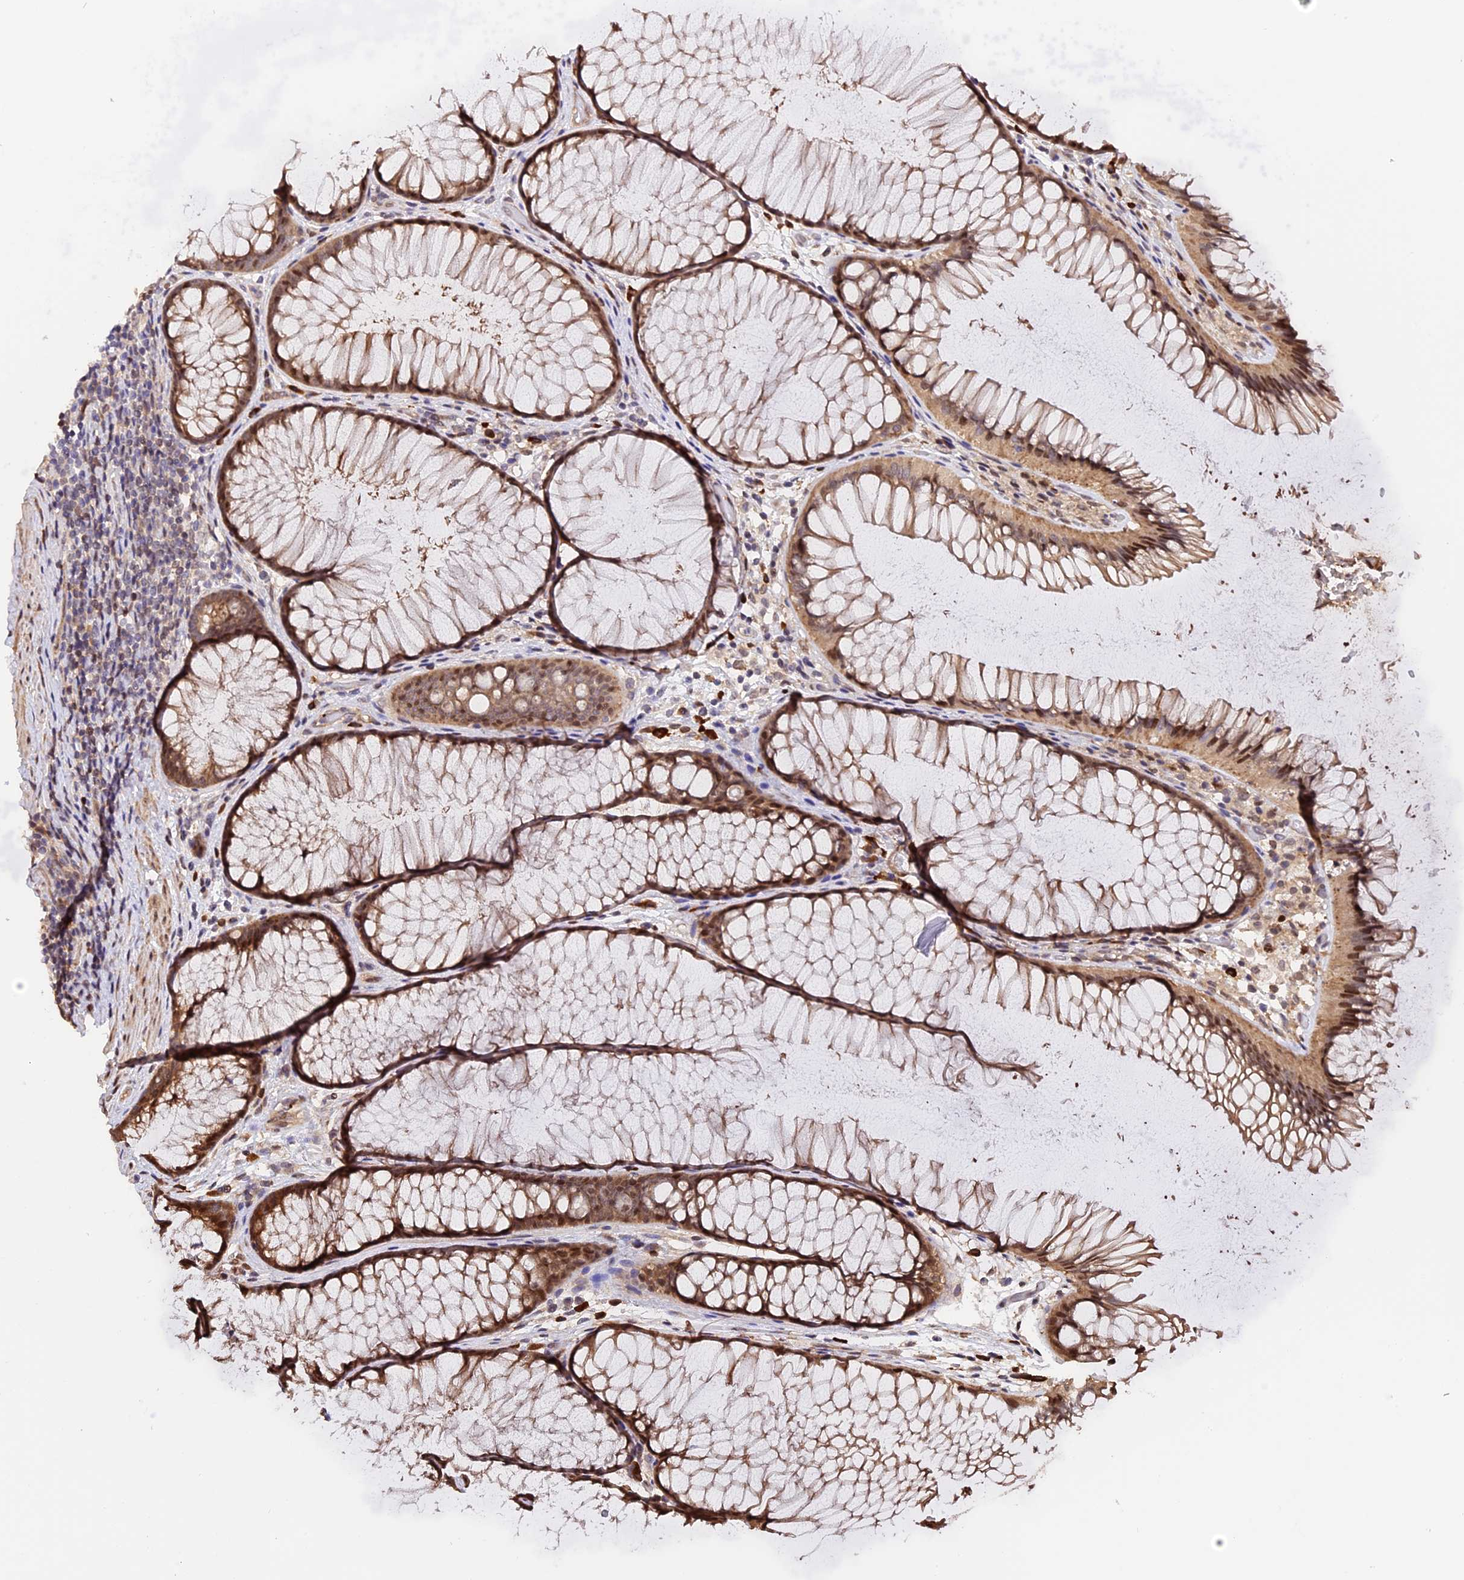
{"staining": {"intensity": "moderate", "quantity": ">75%", "location": "cytoplasmic/membranous,nuclear"}, "tissue": "colon", "cell_type": "Endothelial cells", "image_type": "normal", "snomed": [{"axis": "morphology", "description": "Normal tissue, NOS"}, {"axis": "topography", "description": "Colon"}], "caption": "Protein staining of unremarkable colon reveals moderate cytoplasmic/membranous,nuclear staining in about >75% of endothelial cells. The protein of interest is stained brown, and the nuclei are stained in blue (DAB (3,3'-diaminobenzidine) IHC with brightfield microscopy, high magnification).", "gene": "HERPUD1", "patient": {"sex": "female", "age": 82}}